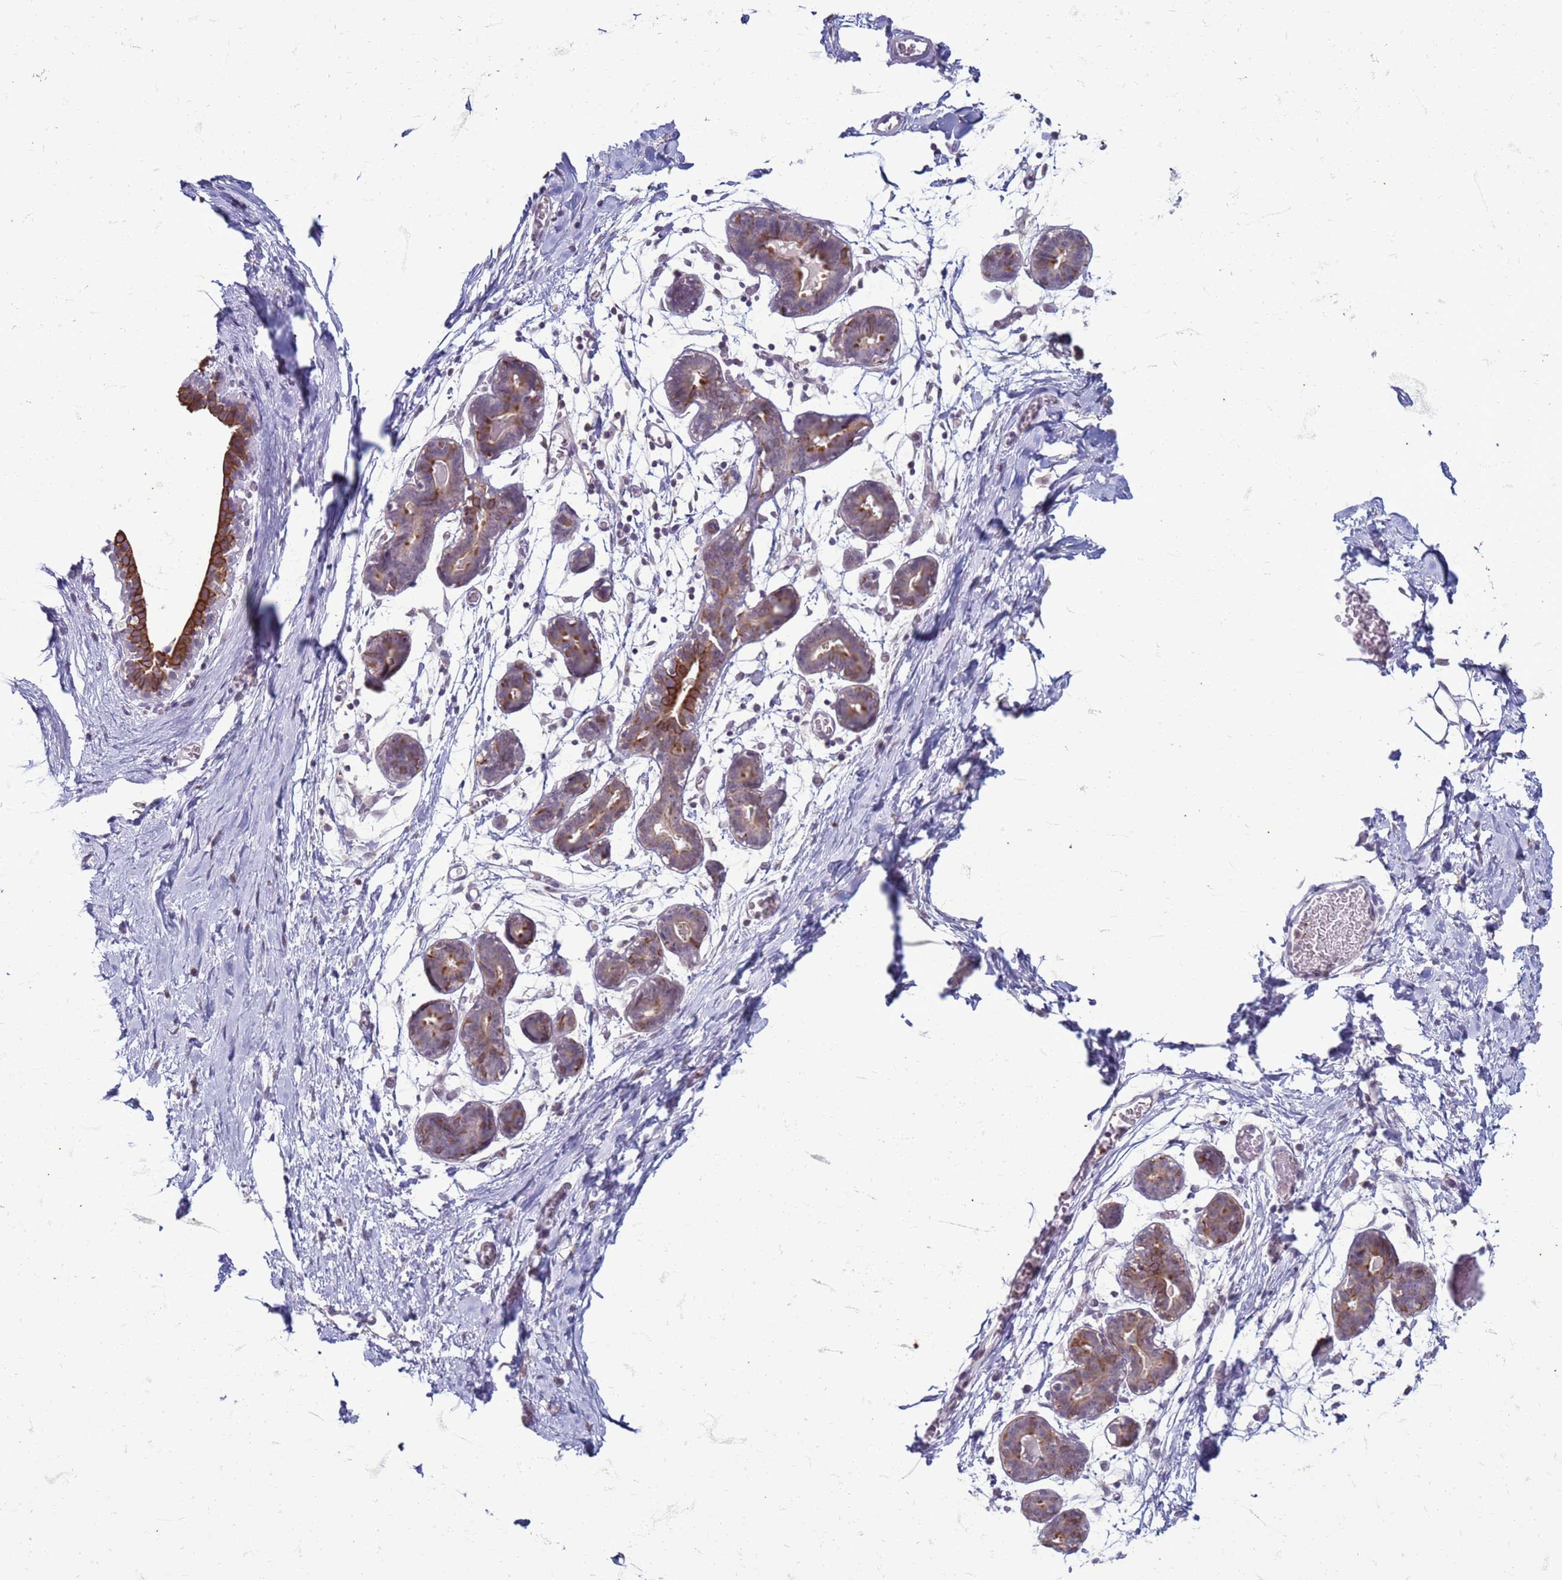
{"staining": {"intensity": "negative", "quantity": "none", "location": "none"}, "tissue": "breast", "cell_type": "Adipocytes", "image_type": "normal", "snomed": [{"axis": "morphology", "description": "Normal tissue, NOS"}, {"axis": "topography", "description": "Breast"}], "caption": "Adipocytes are negative for brown protein staining in benign breast. (DAB immunohistochemistry visualized using brightfield microscopy, high magnification).", "gene": "SLC15A3", "patient": {"sex": "female", "age": 27}}